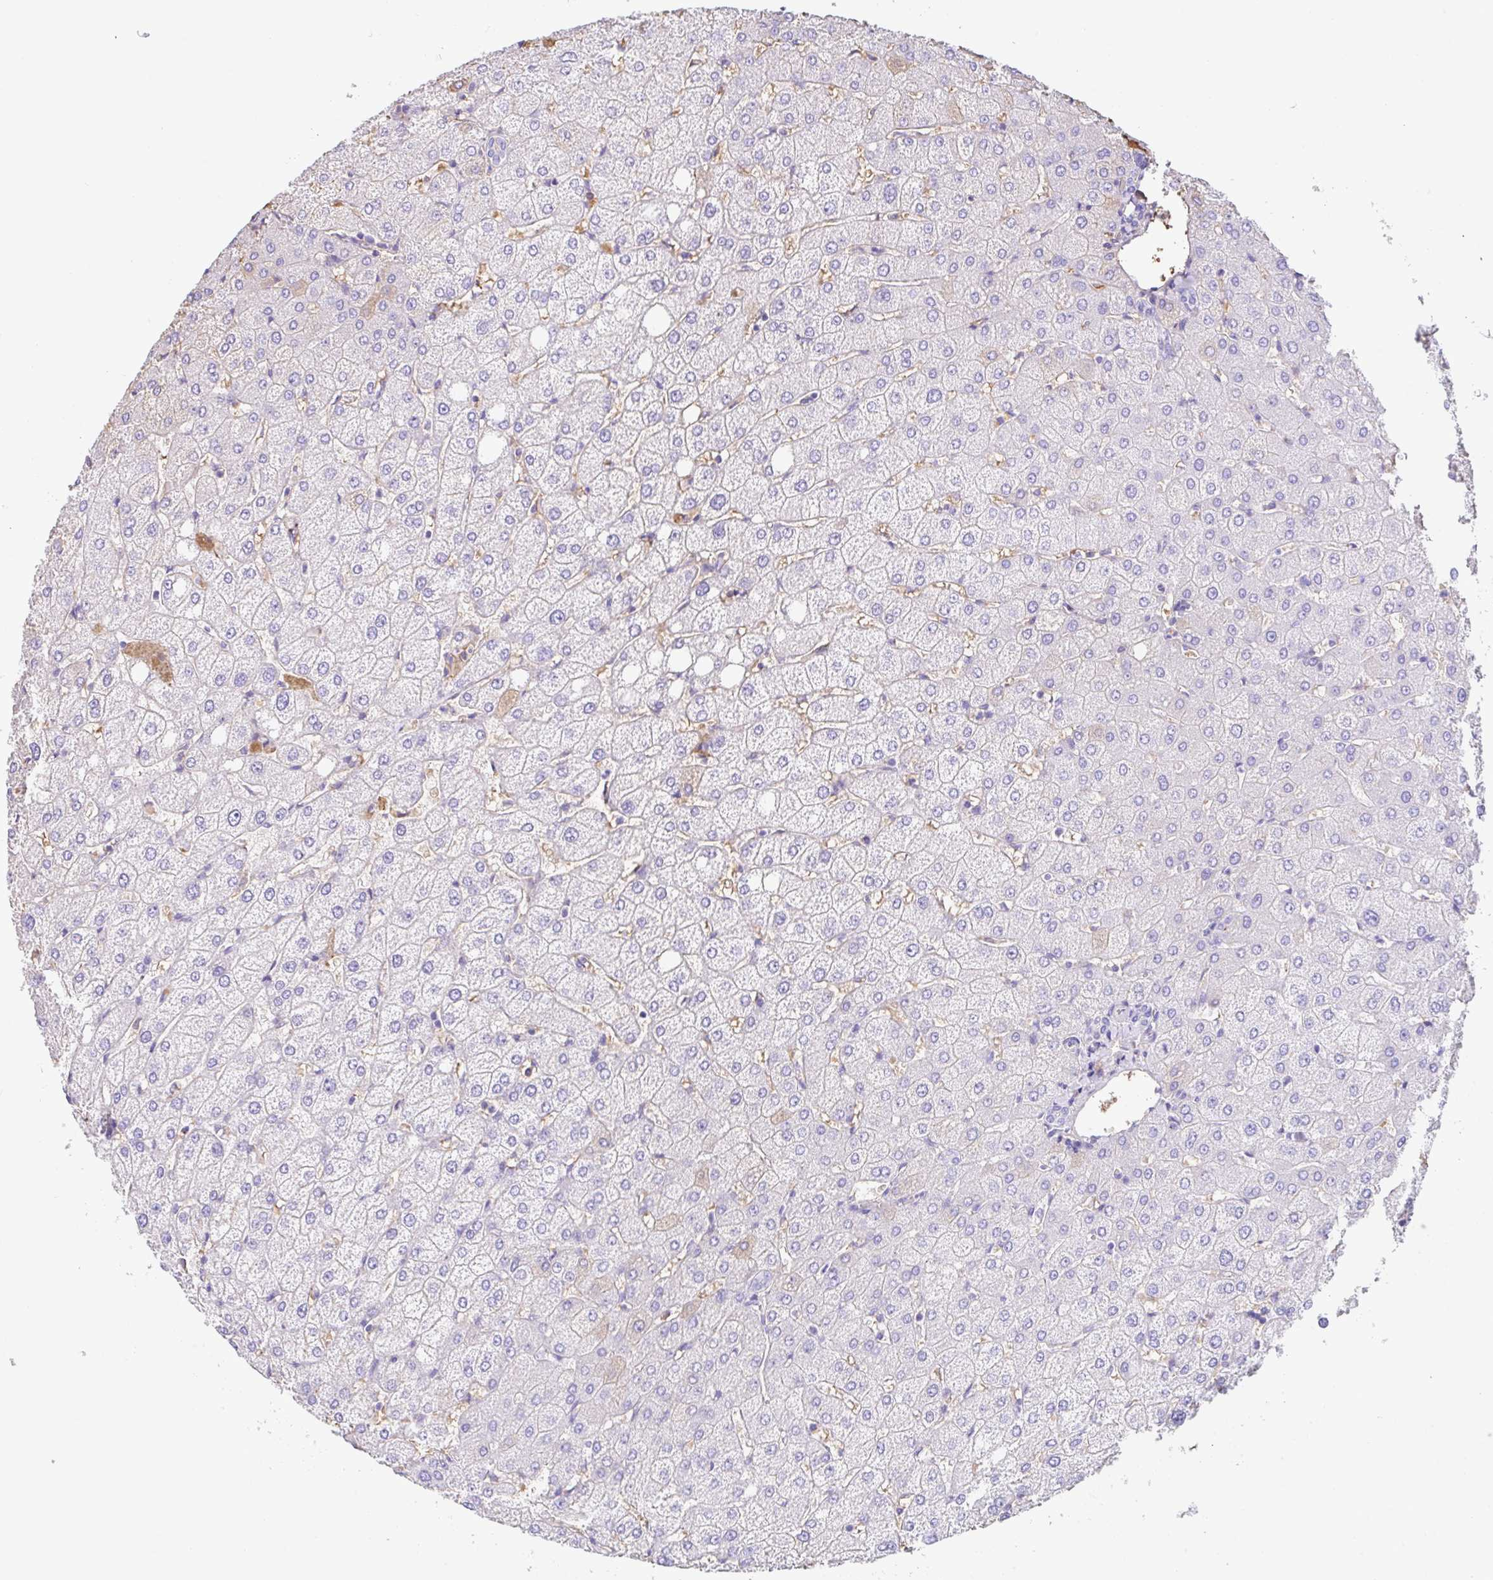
{"staining": {"intensity": "negative", "quantity": "none", "location": "none"}, "tissue": "liver", "cell_type": "Cholangiocytes", "image_type": "normal", "snomed": [{"axis": "morphology", "description": "Normal tissue, NOS"}, {"axis": "topography", "description": "Liver"}], "caption": "DAB immunohistochemical staining of unremarkable human liver reveals no significant expression in cholangiocytes.", "gene": "HOXC12", "patient": {"sex": "female", "age": 54}}